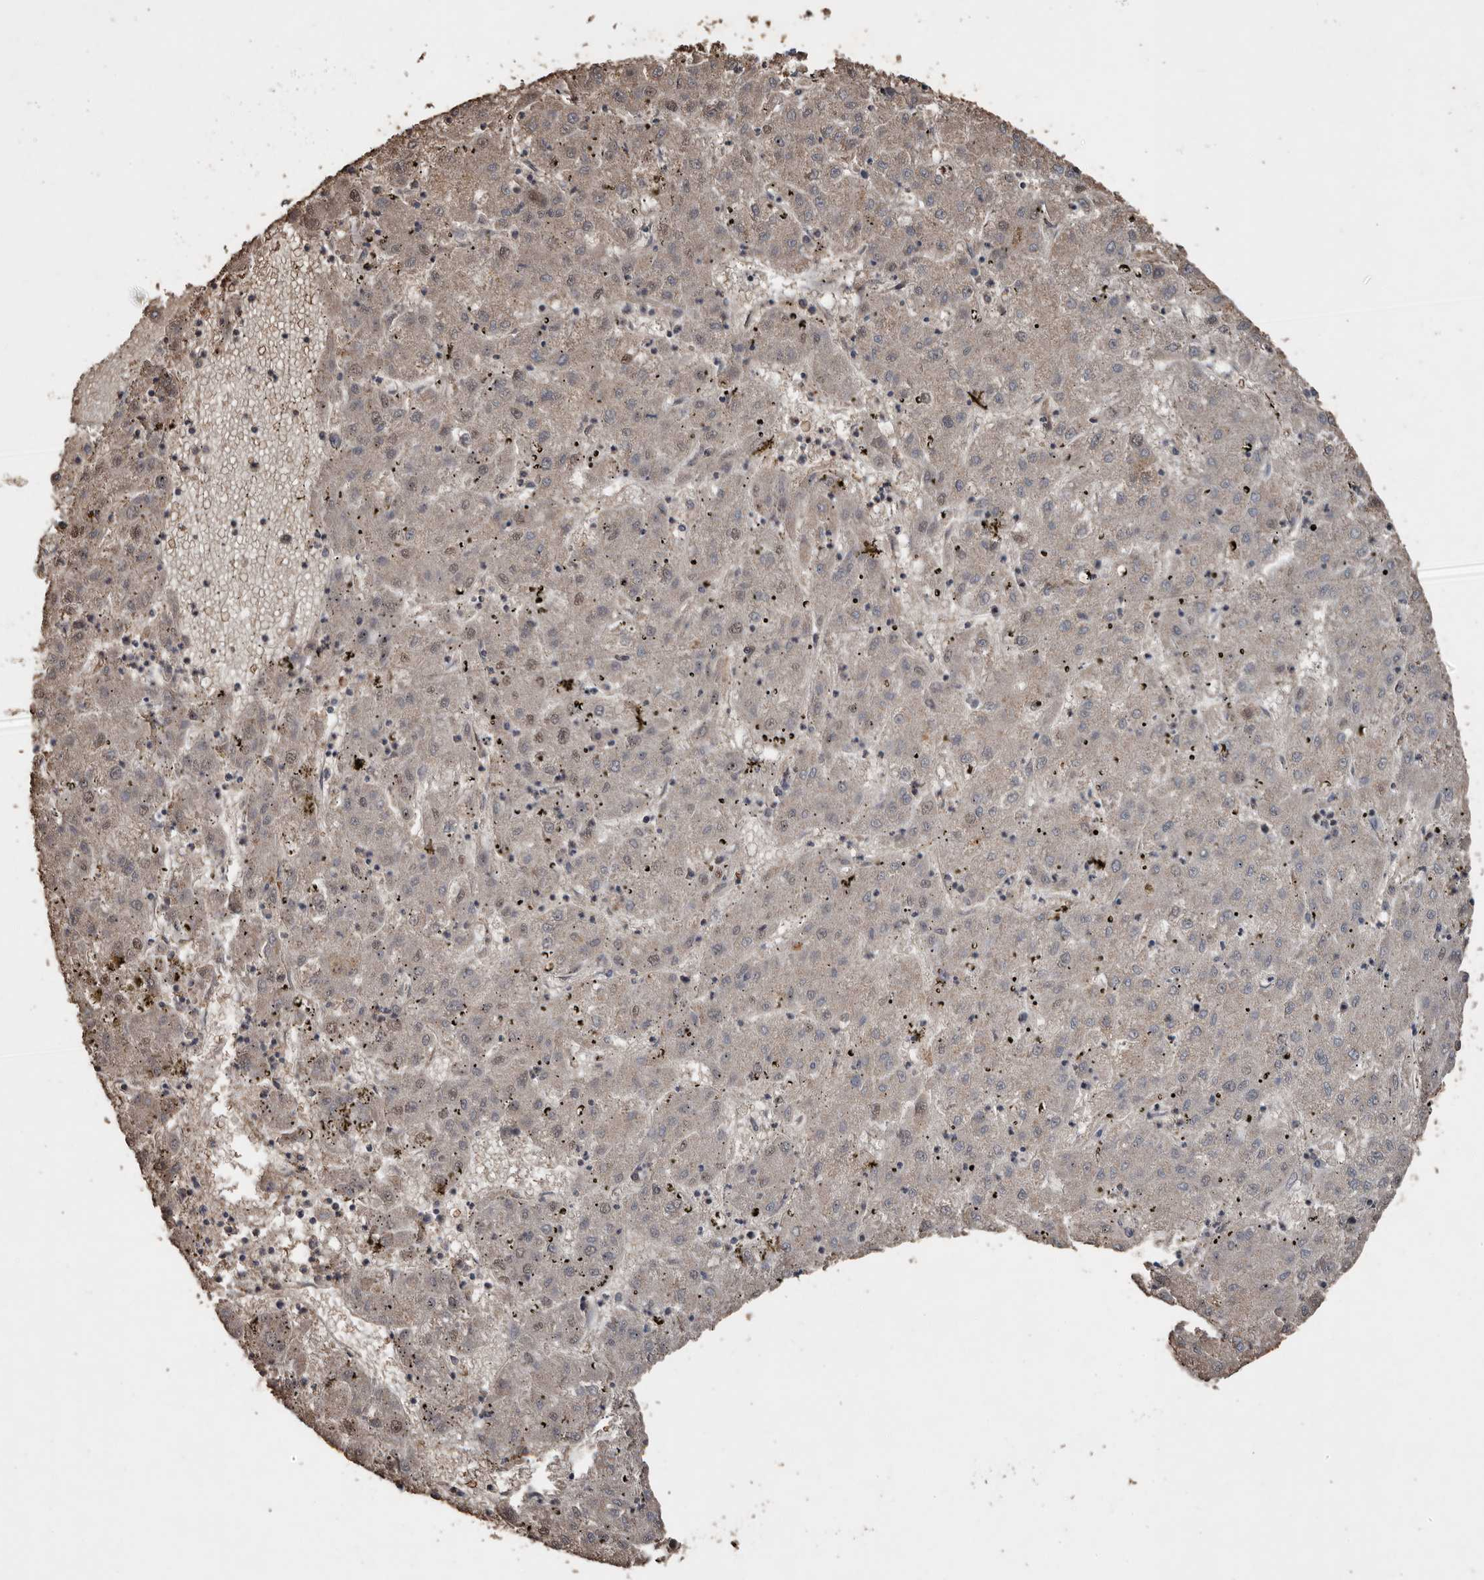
{"staining": {"intensity": "weak", "quantity": "<25%", "location": "cytoplasmic/membranous,nuclear"}, "tissue": "liver cancer", "cell_type": "Tumor cells", "image_type": "cancer", "snomed": [{"axis": "morphology", "description": "Carcinoma, Hepatocellular, NOS"}, {"axis": "topography", "description": "Liver"}], "caption": "Immunohistochemical staining of human hepatocellular carcinoma (liver) exhibits no significant expression in tumor cells.", "gene": "RANBP17", "patient": {"sex": "male", "age": 72}}